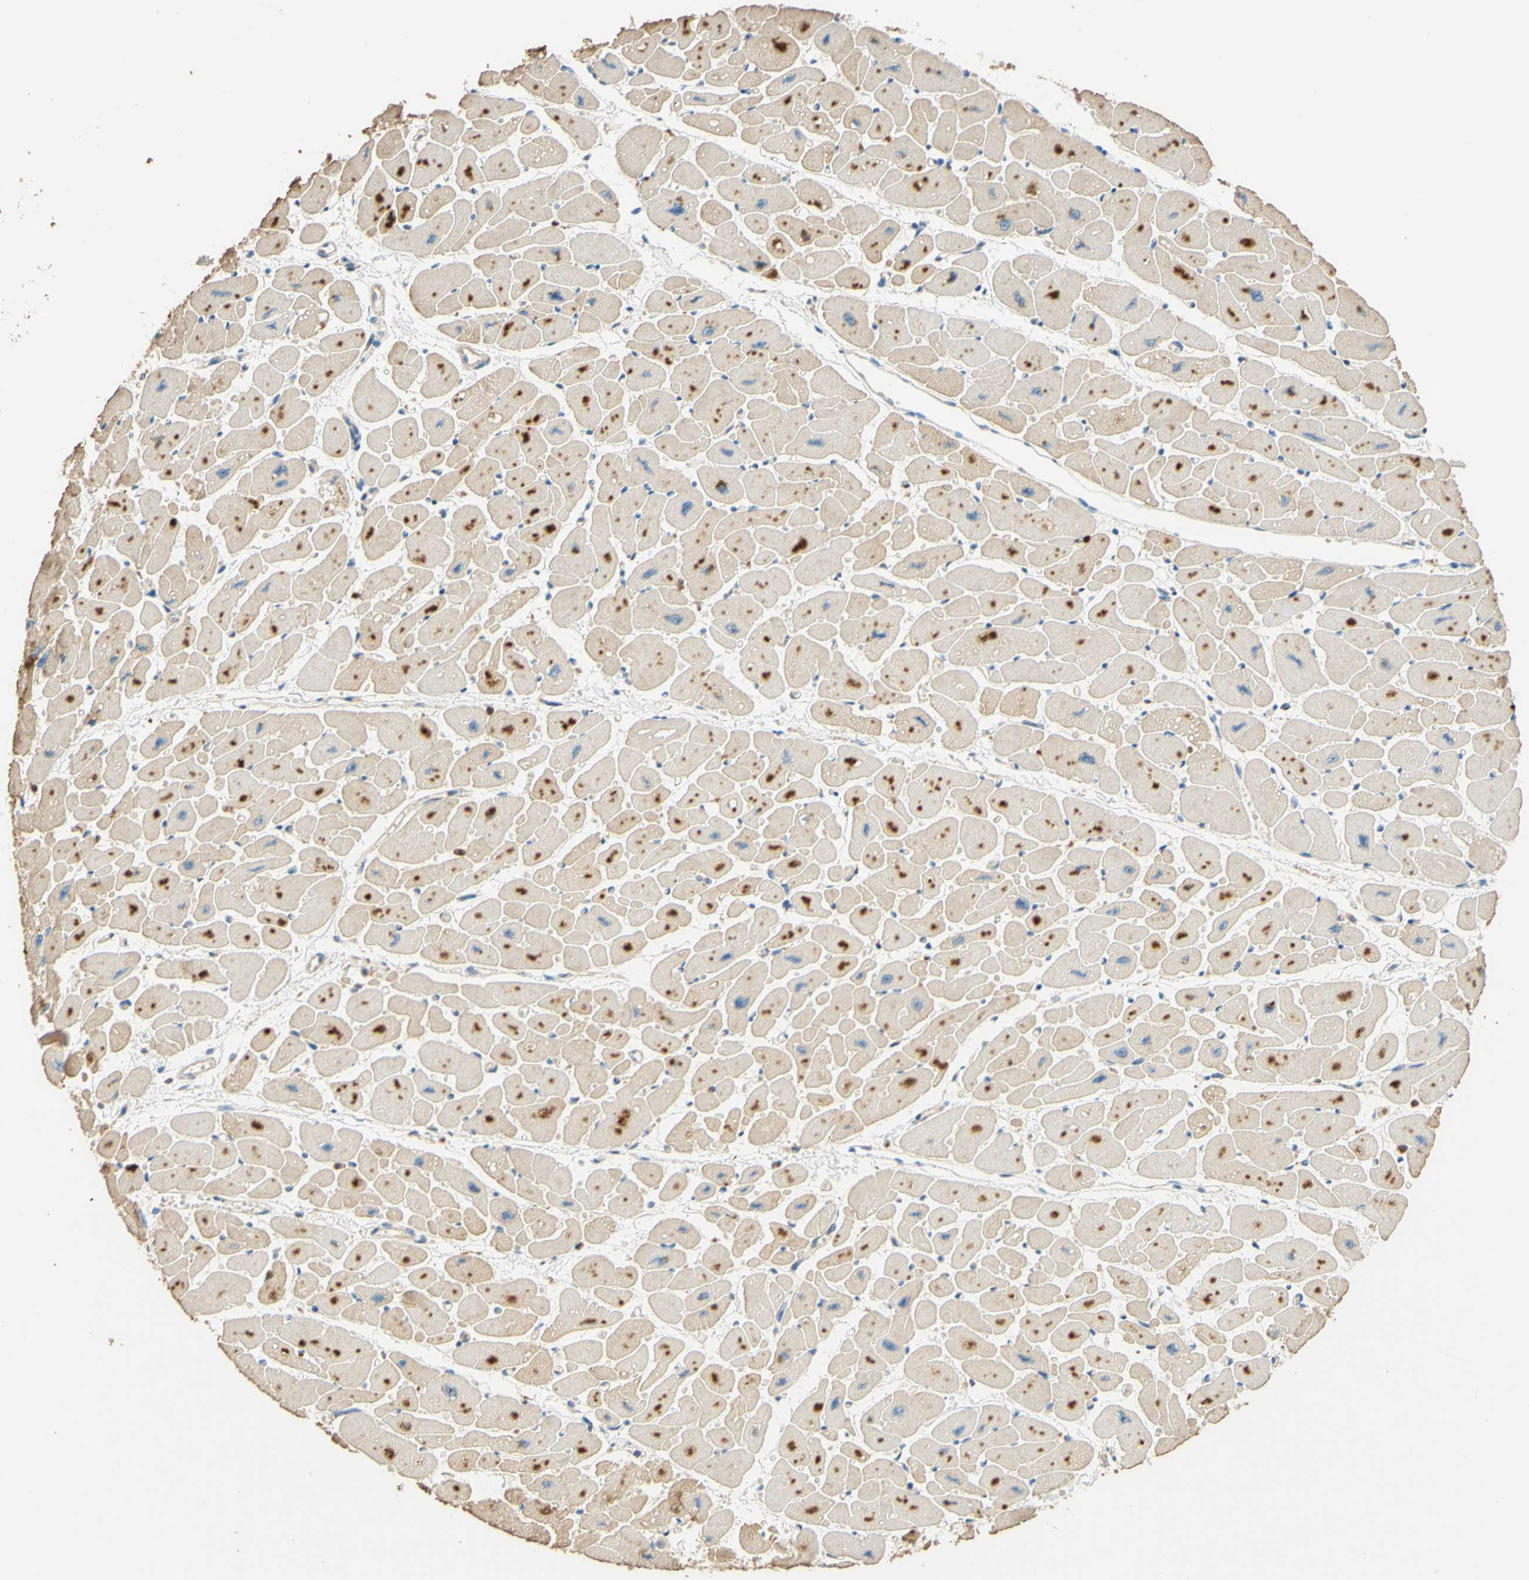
{"staining": {"intensity": "moderate", "quantity": "25%-75%", "location": "cytoplasmic/membranous"}, "tissue": "heart muscle", "cell_type": "Cardiomyocytes", "image_type": "normal", "snomed": [{"axis": "morphology", "description": "Normal tissue, NOS"}, {"axis": "topography", "description": "Heart"}], "caption": "Immunohistochemical staining of benign human heart muscle reveals 25%-75% levels of moderate cytoplasmic/membranous protein positivity in approximately 25%-75% of cardiomyocytes. (DAB IHC, brown staining for protein, blue staining for nuclei).", "gene": "ENTREP2", "patient": {"sex": "female", "age": 54}}